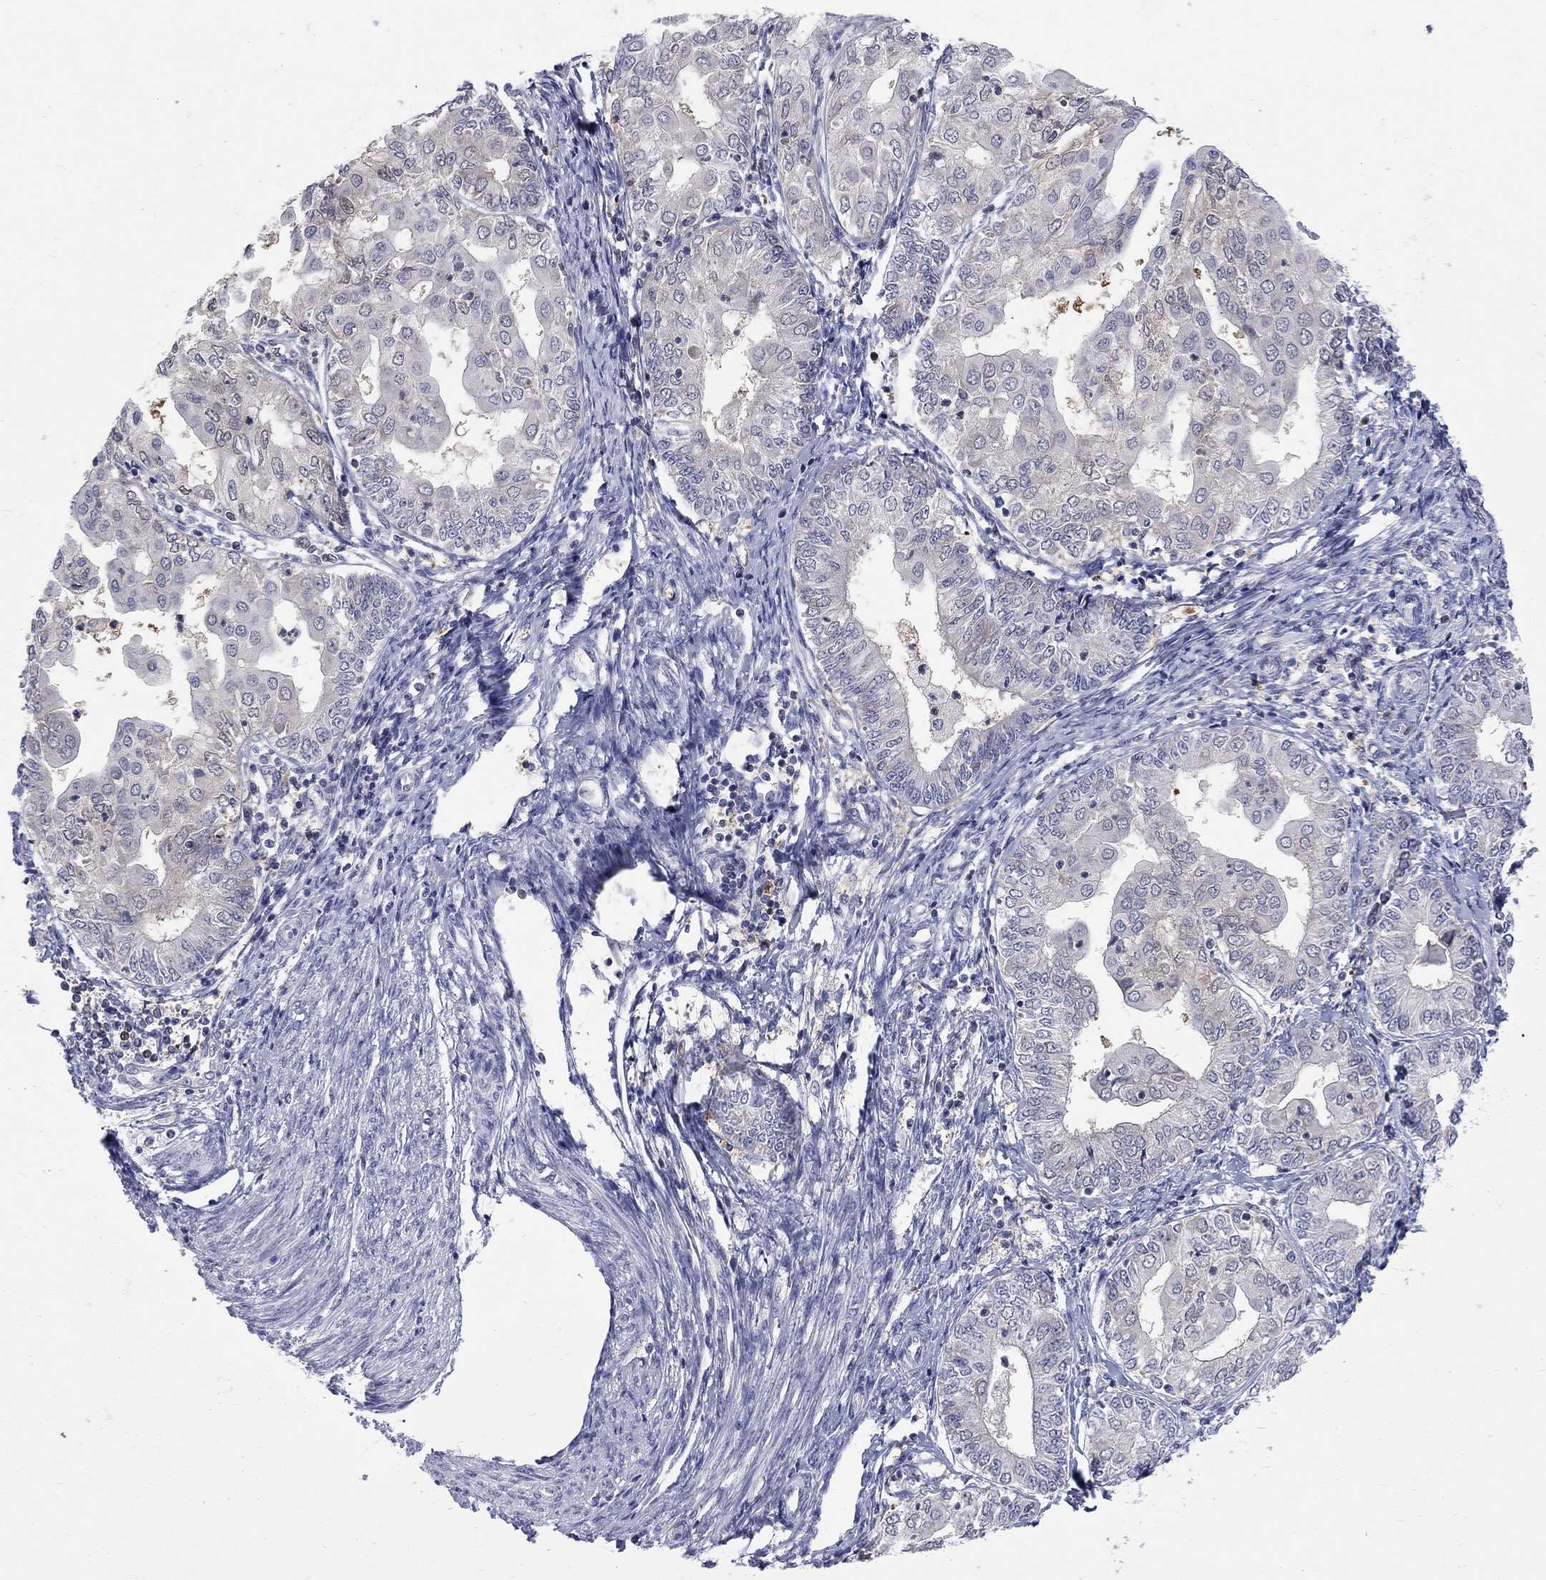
{"staining": {"intensity": "negative", "quantity": "none", "location": "none"}, "tissue": "endometrial cancer", "cell_type": "Tumor cells", "image_type": "cancer", "snomed": [{"axis": "morphology", "description": "Adenocarcinoma, NOS"}, {"axis": "topography", "description": "Endometrium"}], "caption": "Adenocarcinoma (endometrial) was stained to show a protein in brown. There is no significant staining in tumor cells.", "gene": "HKDC1", "patient": {"sex": "female", "age": 68}}